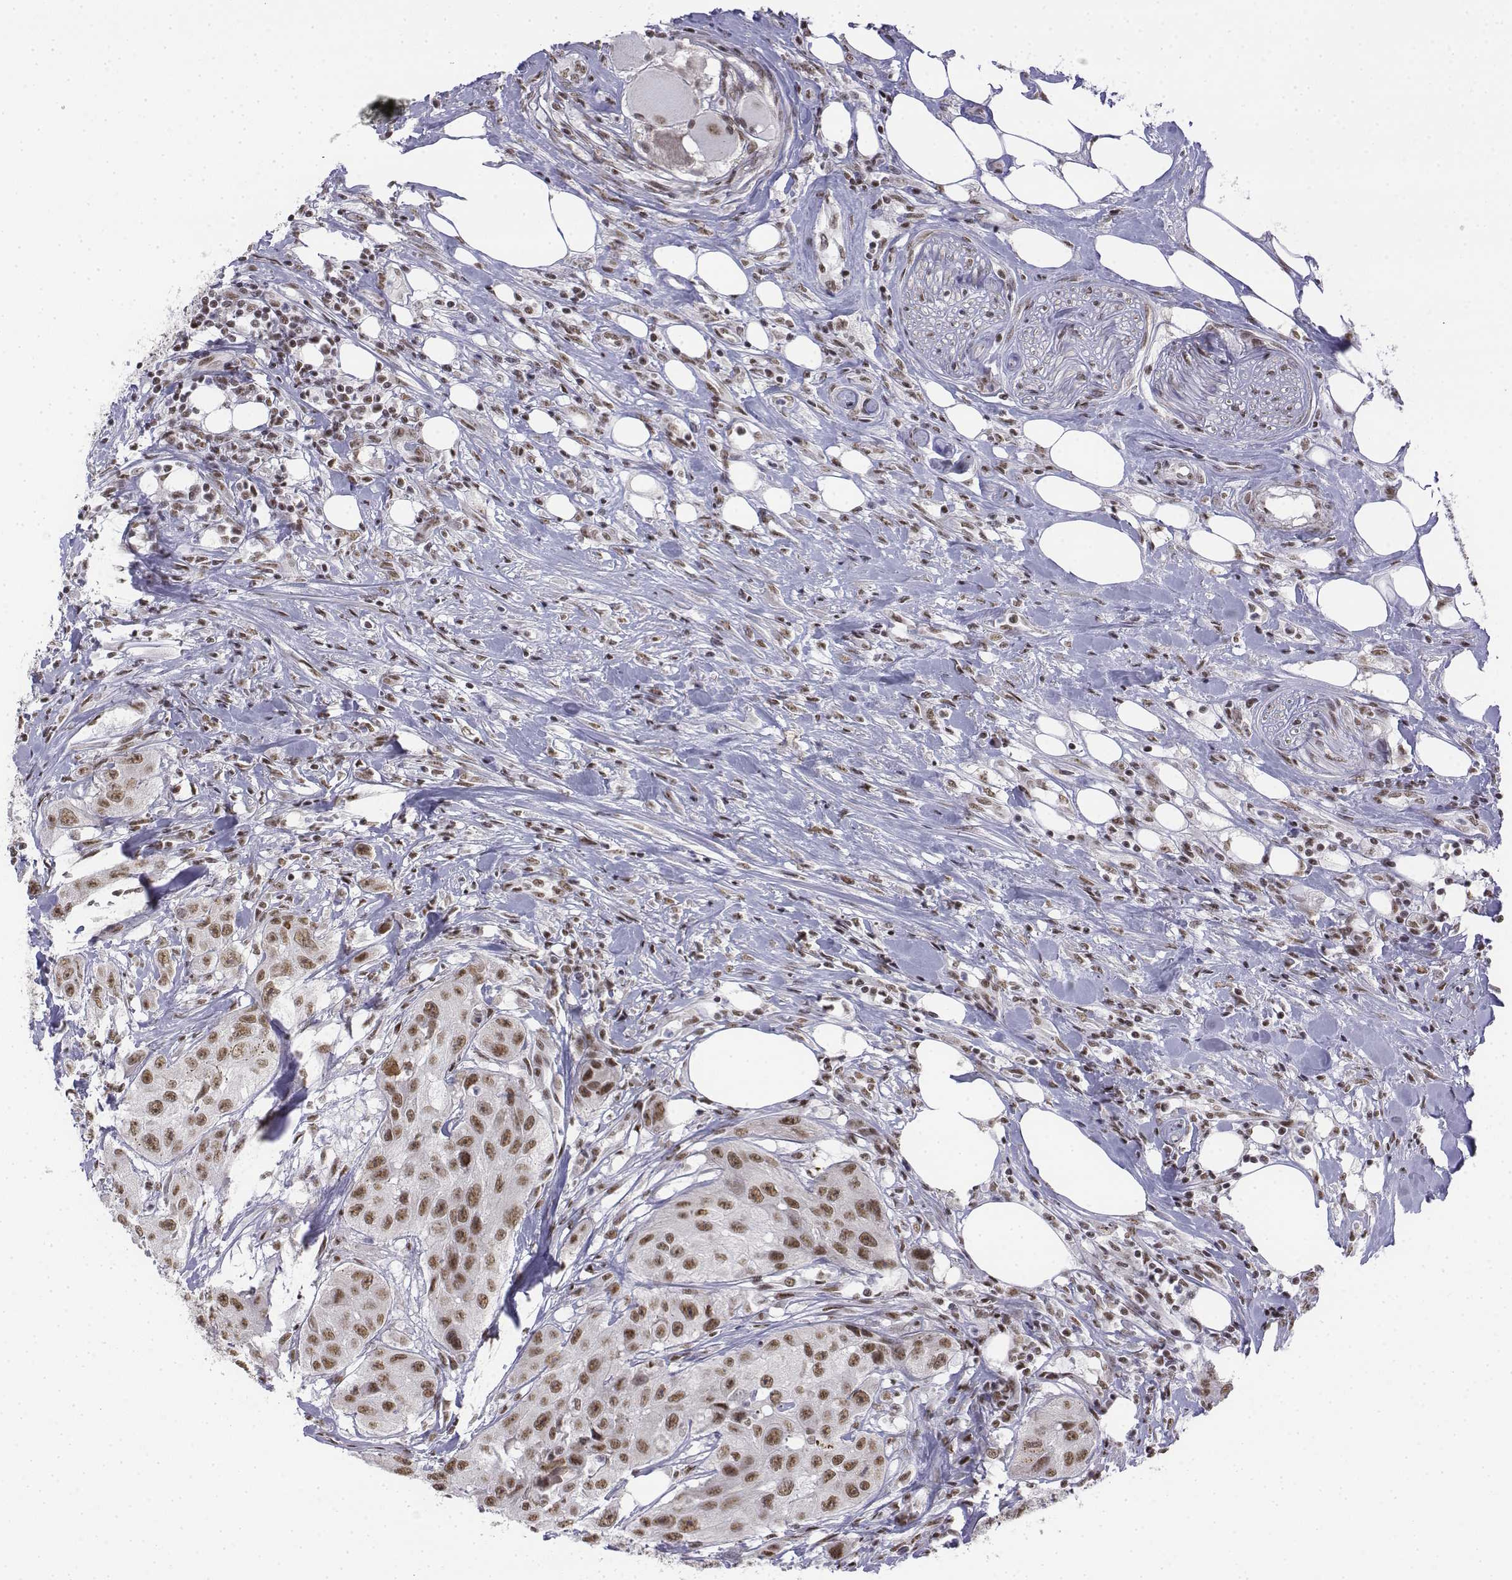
{"staining": {"intensity": "moderate", "quantity": ">75%", "location": "nuclear"}, "tissue": "urothelial cancer", "cell_type": "Tumor cells", "image_type": "cancer", "snomed": [{"axis": "morphology", "description": "Urothelial carcinoma, High grade"}, {"axis": "topography", "description": "Urinary bladder"}], "caption": "The image shows a brown stain indicating the presence of a protein in the nuclear of tumor cells in urothelial carcinoma (high-grade).", "gene": "SETD1A", "patient": {"sex": "male", "age": 79}}